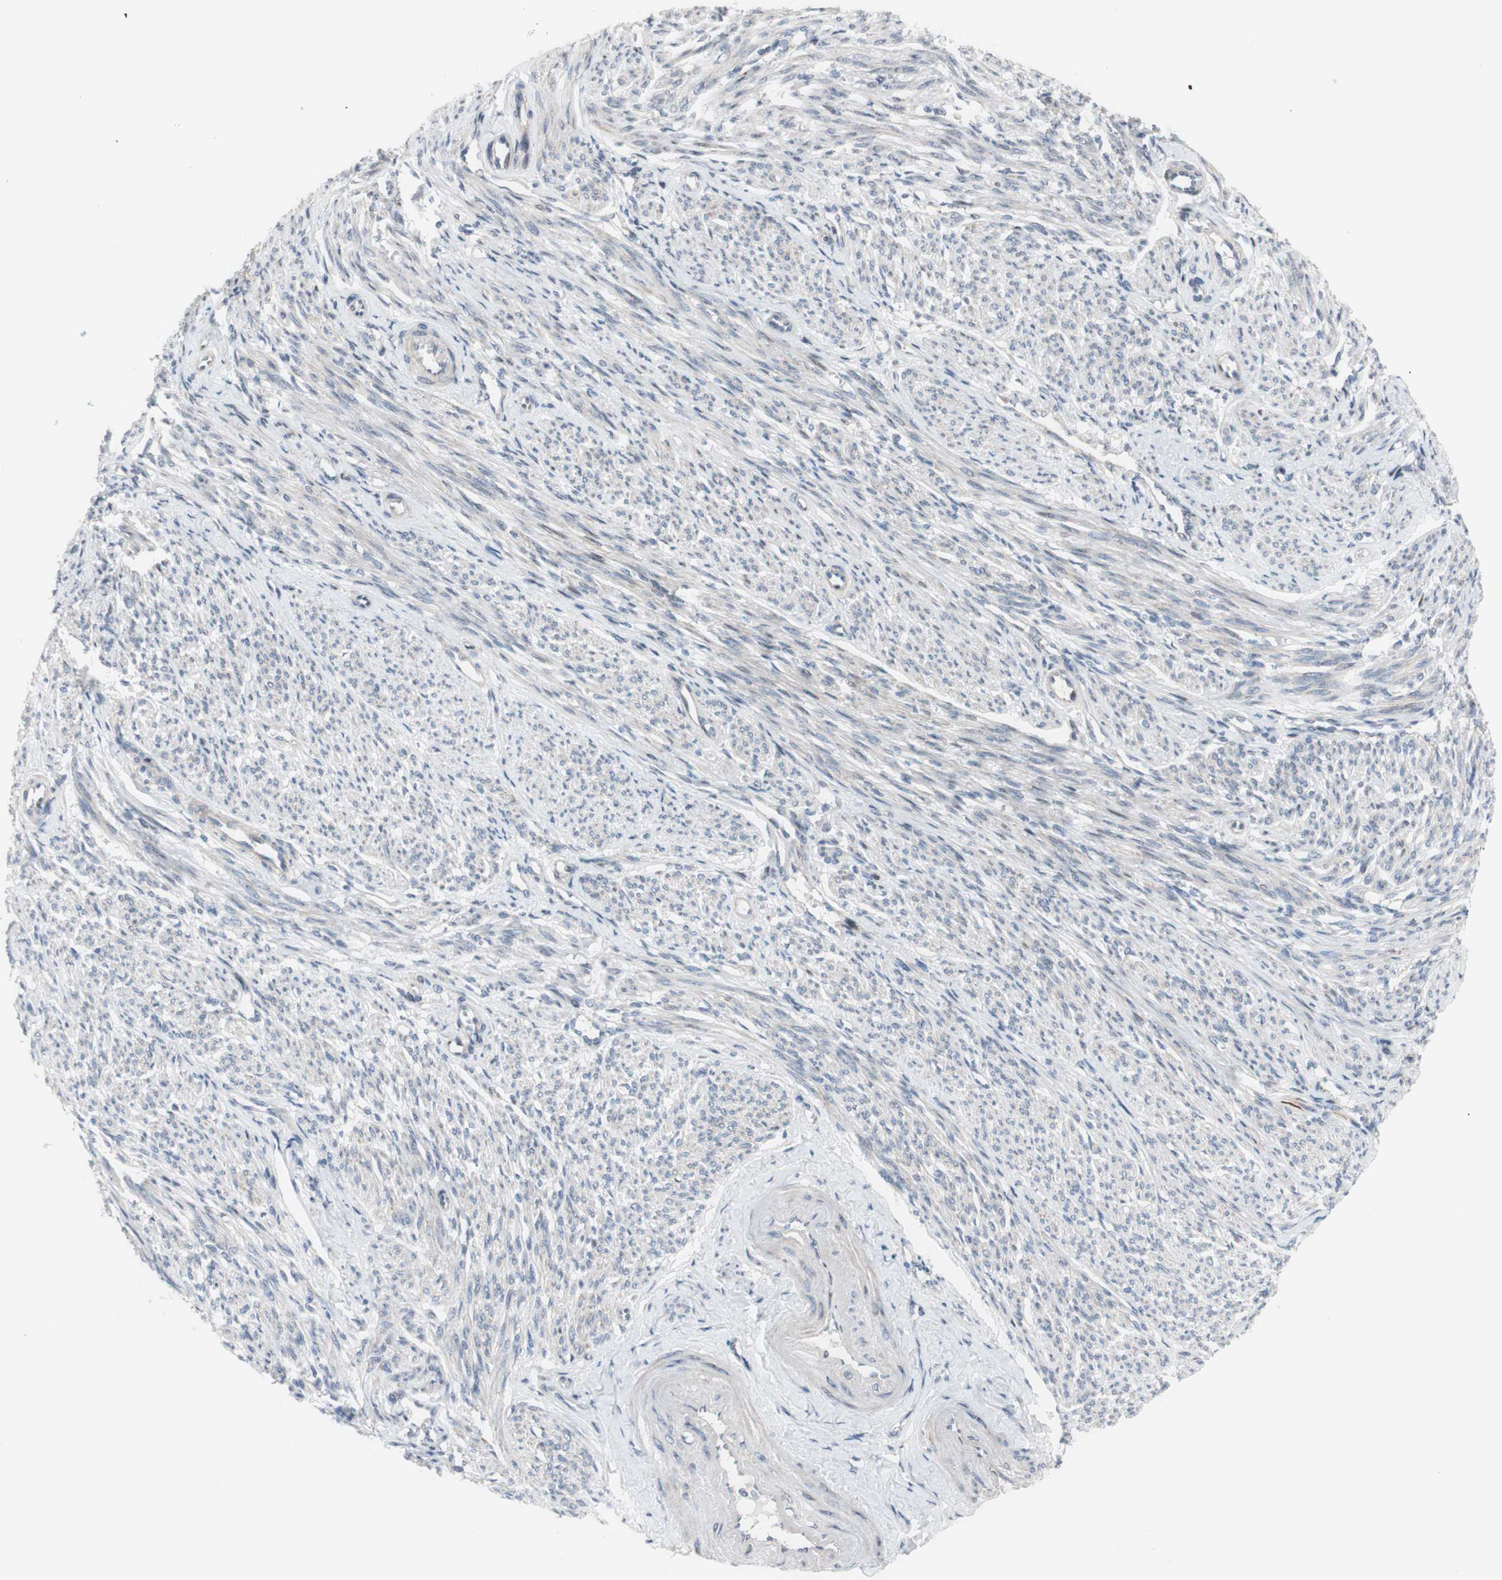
{"staining": {"intensity": "weak", "quantity": "25%-75%", "location": "cytoplasmic/membranous"}, "tissue": "smooth muscle", "cell_type": "Smooth muscle cells", "image_type": "normal", "snomed": [{"axis": "morphology", "description": "Normal tissue, NOS"}, {"axis": "topography", "description": "Smooth muscle"}], "caption": "IHC micrograph of unremarkable human smooth muscle stained for a protein (brown), which exhibits low levels of weak cytoplasmic/membranous expression in approximately 25%-75% of smooth muscle cells.", "gene": "PHTF2", "patient": {"sex": "female", "age": 65}}